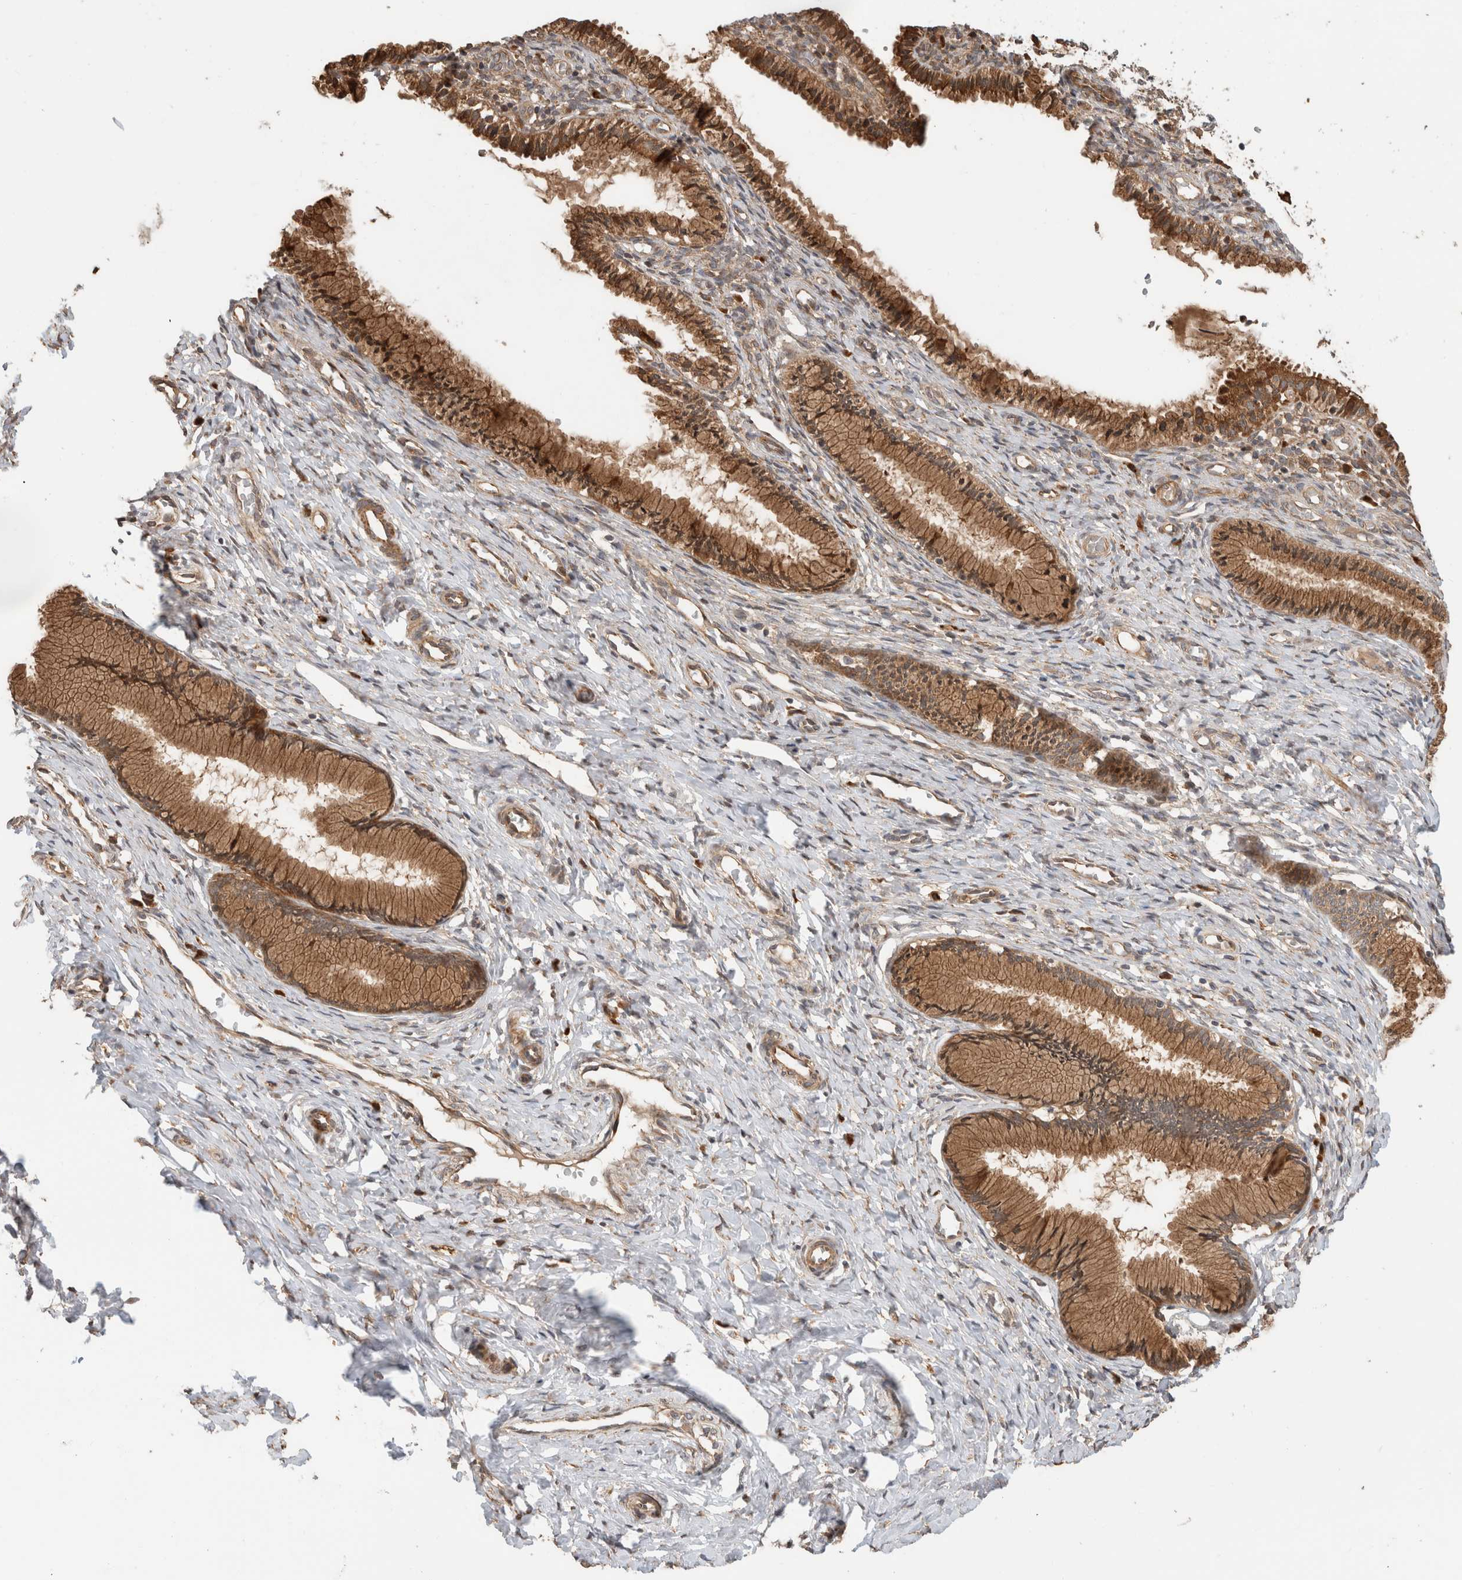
{"staining": {"intensity": "moderate", "quantity": ">75%", "location": "cytoplasmic/membranous"}, "tissue": "cervix", "cell_type": "Glandular cells", "image_type": "normal", "snomed": [{"axis": "morphology", "description": "Normal tissue, NOS"}, {"axis": "topography", "description": "Cervix"}], "caption": "Glandular cells exhibit medium levels of moderate cytoplasmic/membranous positivity in about >75% of cells in benign human cervix. (DAB (3,3'-diaminobenzidine) IHC, brown staining for protein, blue staining for nuclei).", "gene": "PCDHB15", "patient": {"sex": "female", "age": 27}}